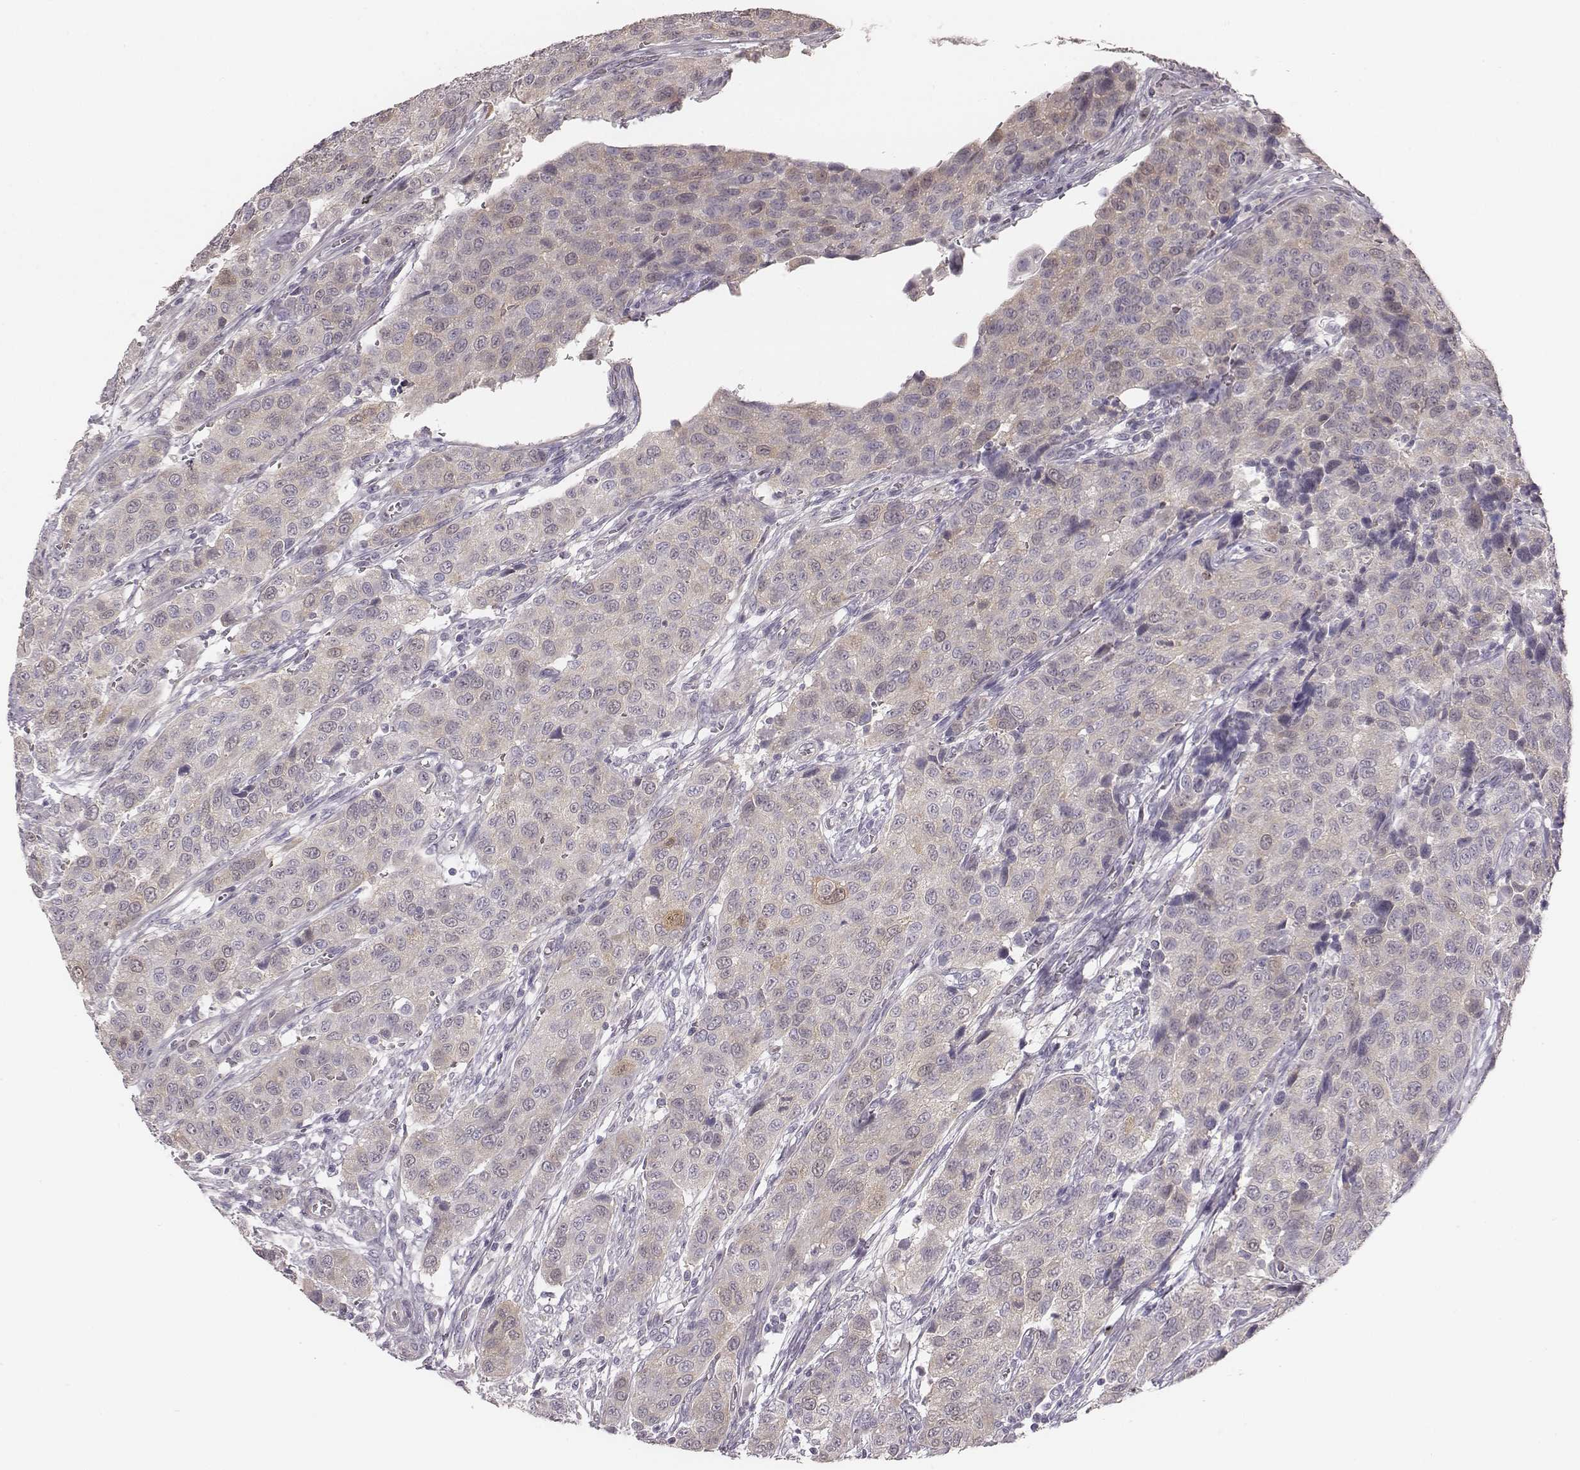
{"staining": {"intensity": "negative", "quantity": "none", "location": "none"}, "tissue": "urothelial cancer", "cell_type": "Tumor cells", "image_type": "cancer", "snomed": [{"axis": "morphology", "description": "Urothelial carcinoma, High grade"}, {"axis": "topography", "description": "Urinary bladder"}], "caption": "The photomicrograph shows no significant staining in tumor cells of high-grade urothelial carcinoma.", "gene": "PBK", "patient": {"sex": "female", "age": 58}}